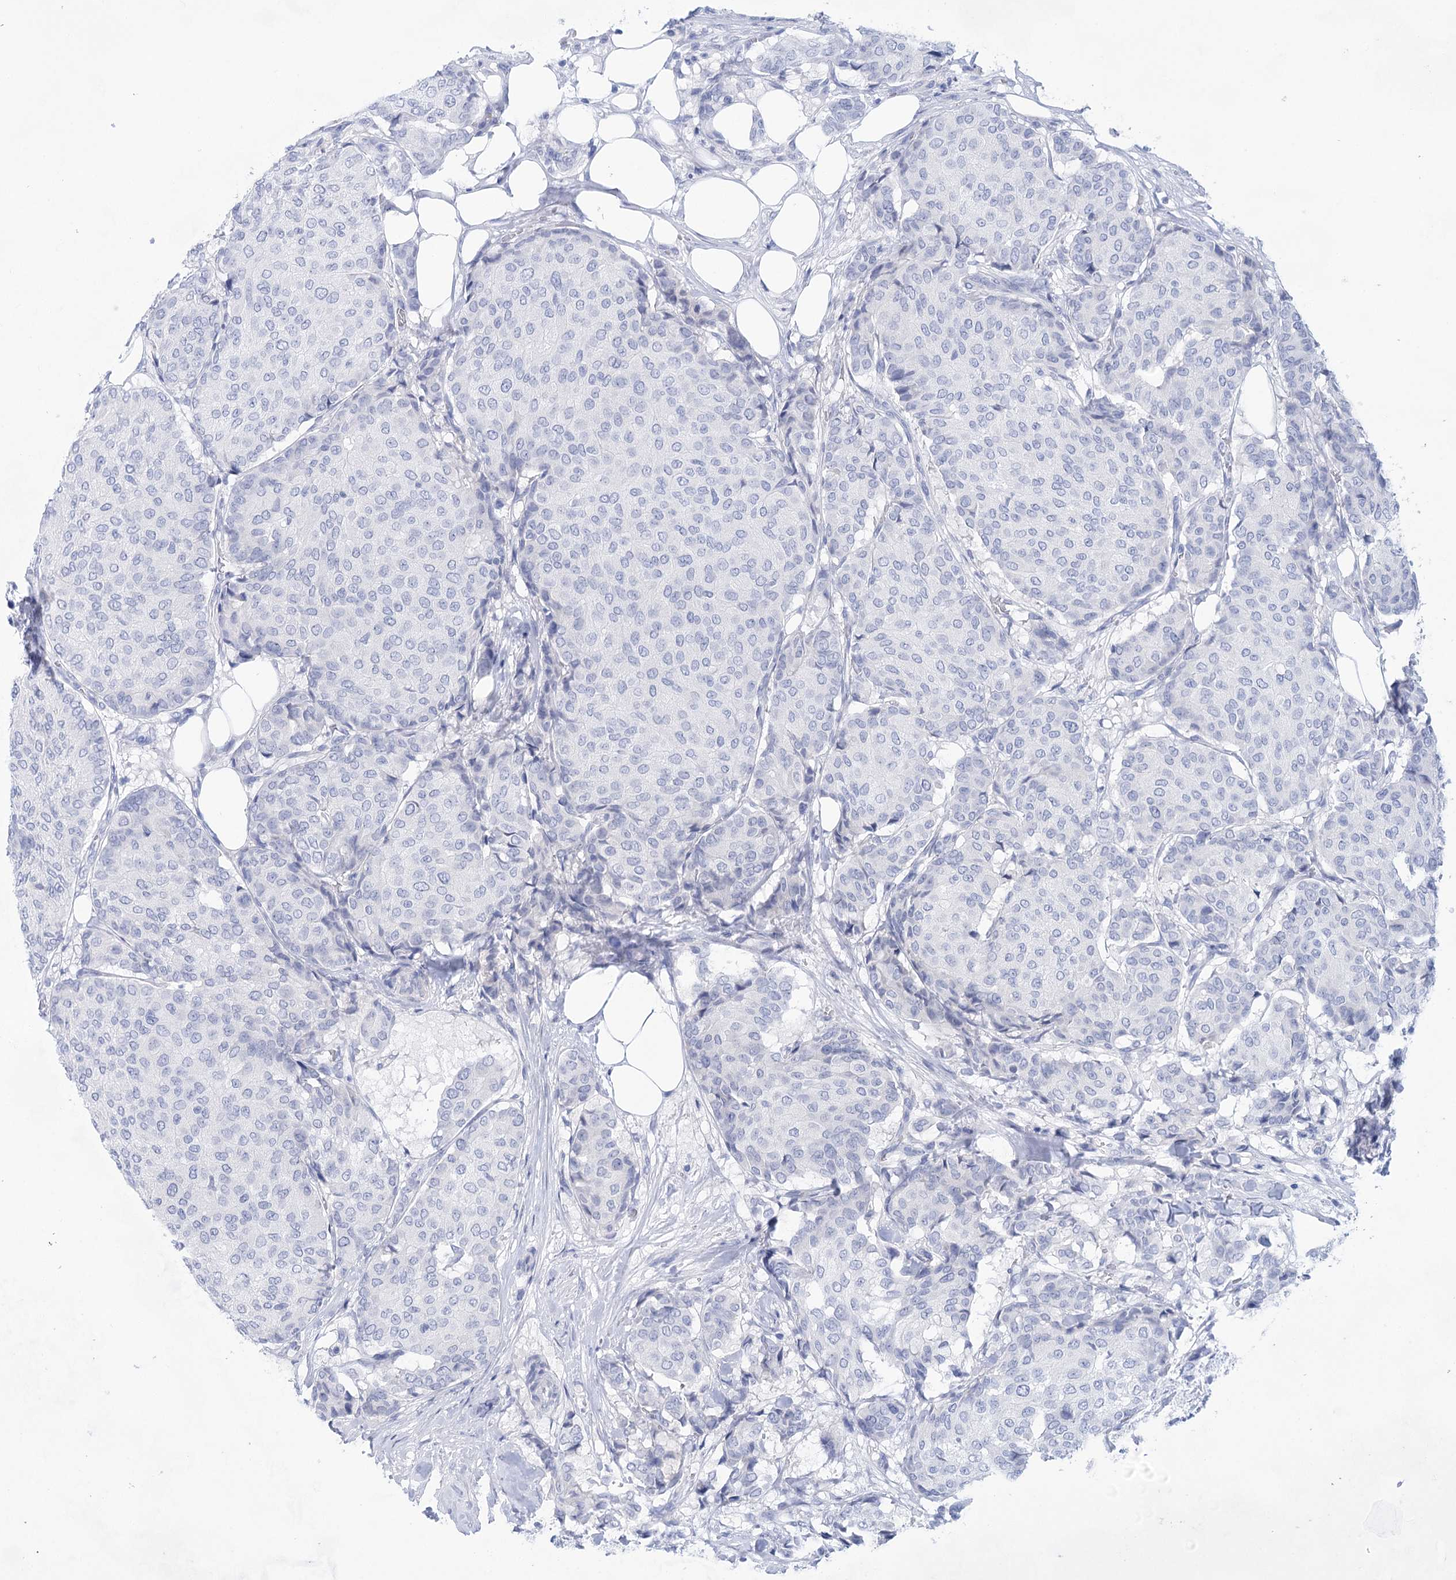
{"staining": {"intensity": "negative", "quantity": "none", "location": "none"}, "tissue": "breast cancer", "cell_type": "Tumor cells", "image_type": "cancer", "snomed": [{"axis": "morphology", "description": "Duct carcinoma"}, {"axis": "topography", "description": "Breast"}], "caption": "Immunohistochemical staining of human breast cancer exhibits no significant staining in tumor cells.", "gene": "LALBA", "patient": {"sex": "female", "age": 75}}